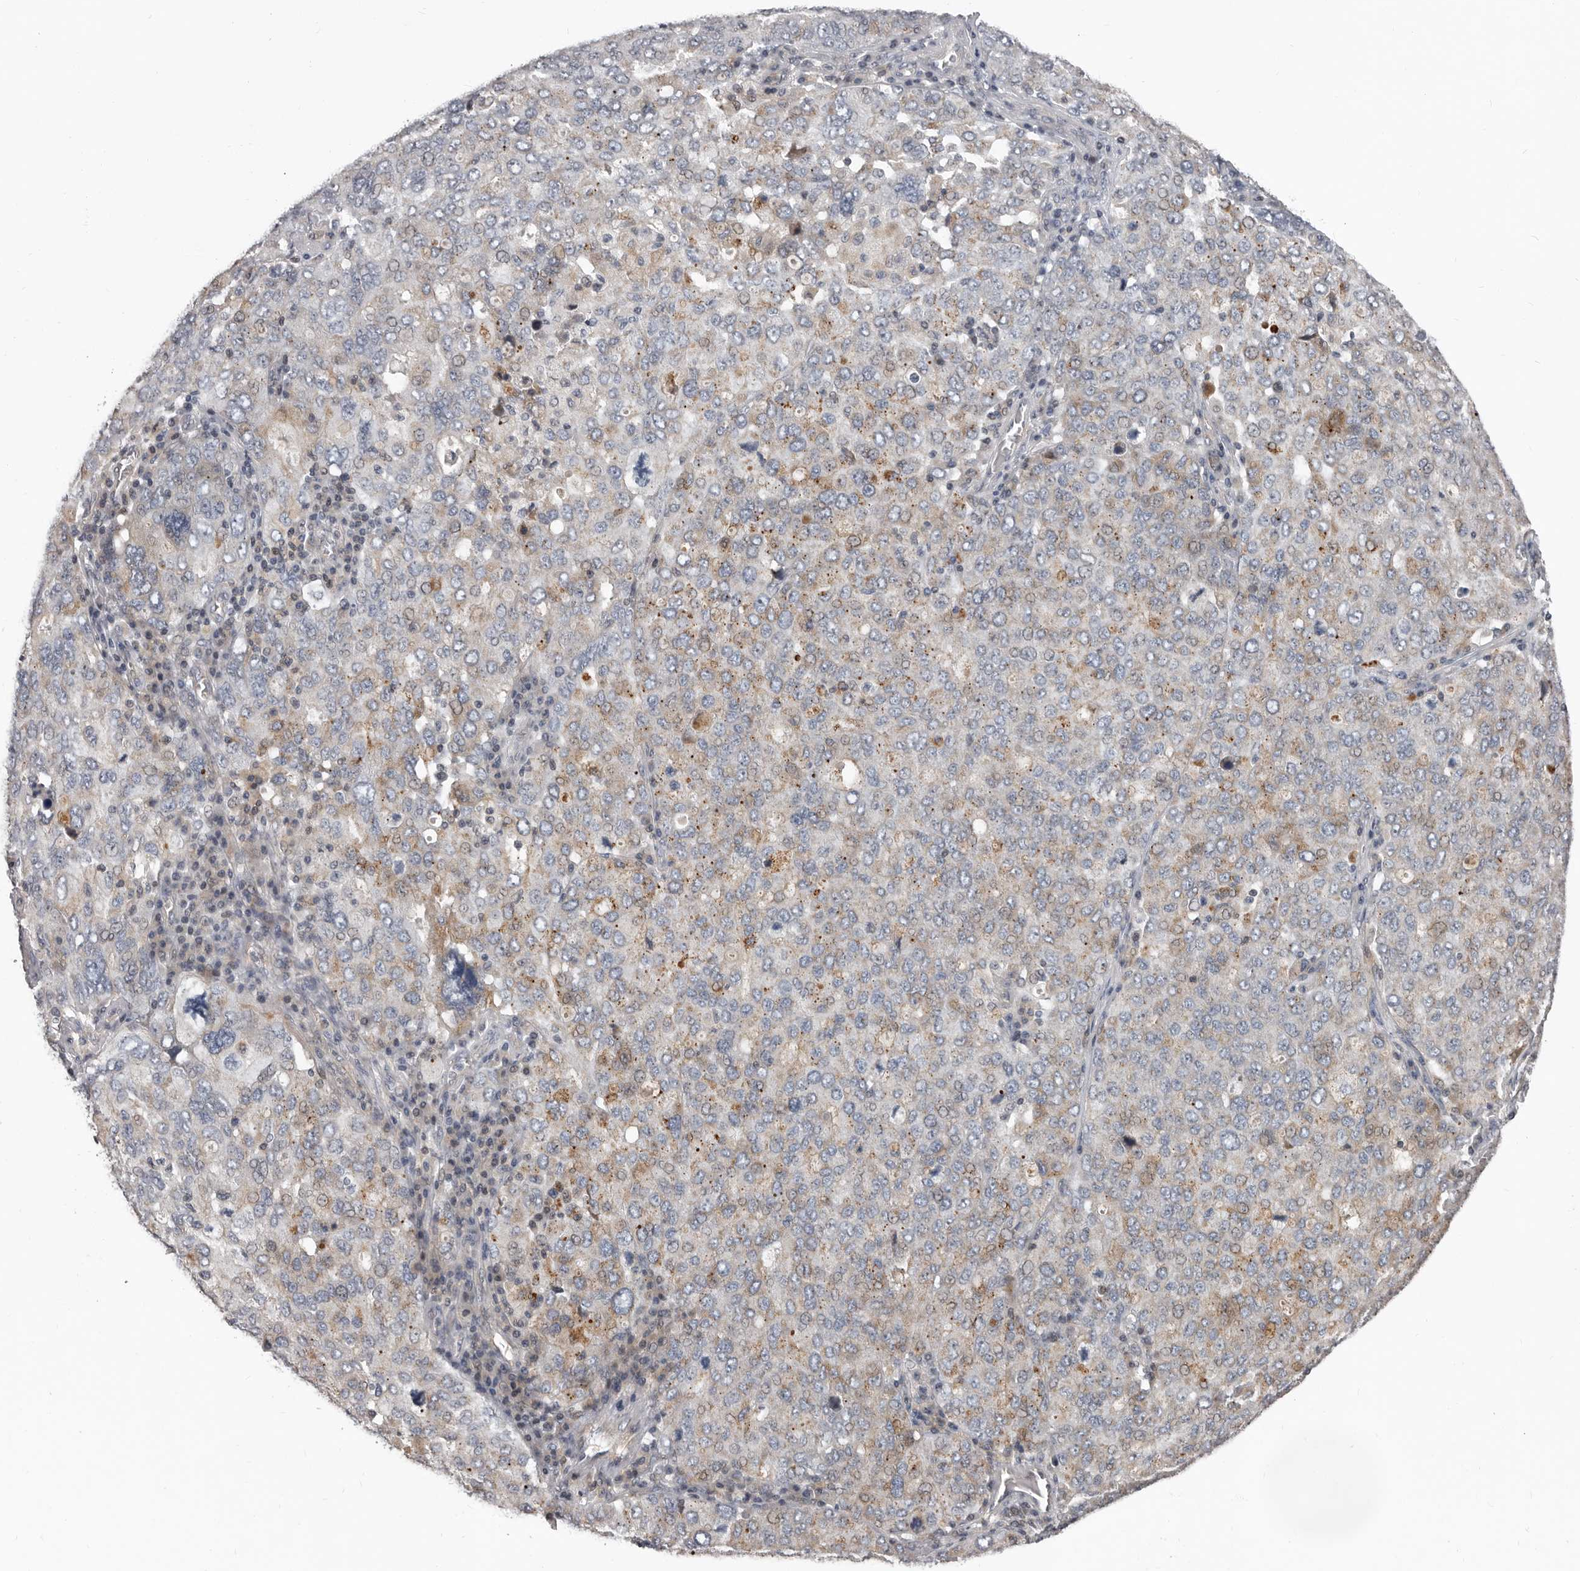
{"staining": {"intensity": "weak", "quantity": "25%-75%", "location": "cytoplasmic/membranous"}, "tissue": "ovarian cancer", "cell_type": "Tumor cells", "image_type": "cancer", "snomed": [{"axis": "morphology", "description": "Carcinoma, endometroid"}, {"axis": "topography", "description": "Ovary"}], "caption": "Immunohistochemical staining of human ovarian cancer (endometroid carcinoma) displays low levels of weak cytoplasmic/membranous protein positivity in about 25%-75% of tumor cells. (brown staining indicates protein expression, while blue staining denotes nuclei).", "gene": "RNF217", "patient": {"sex": "female", "age": 62}}